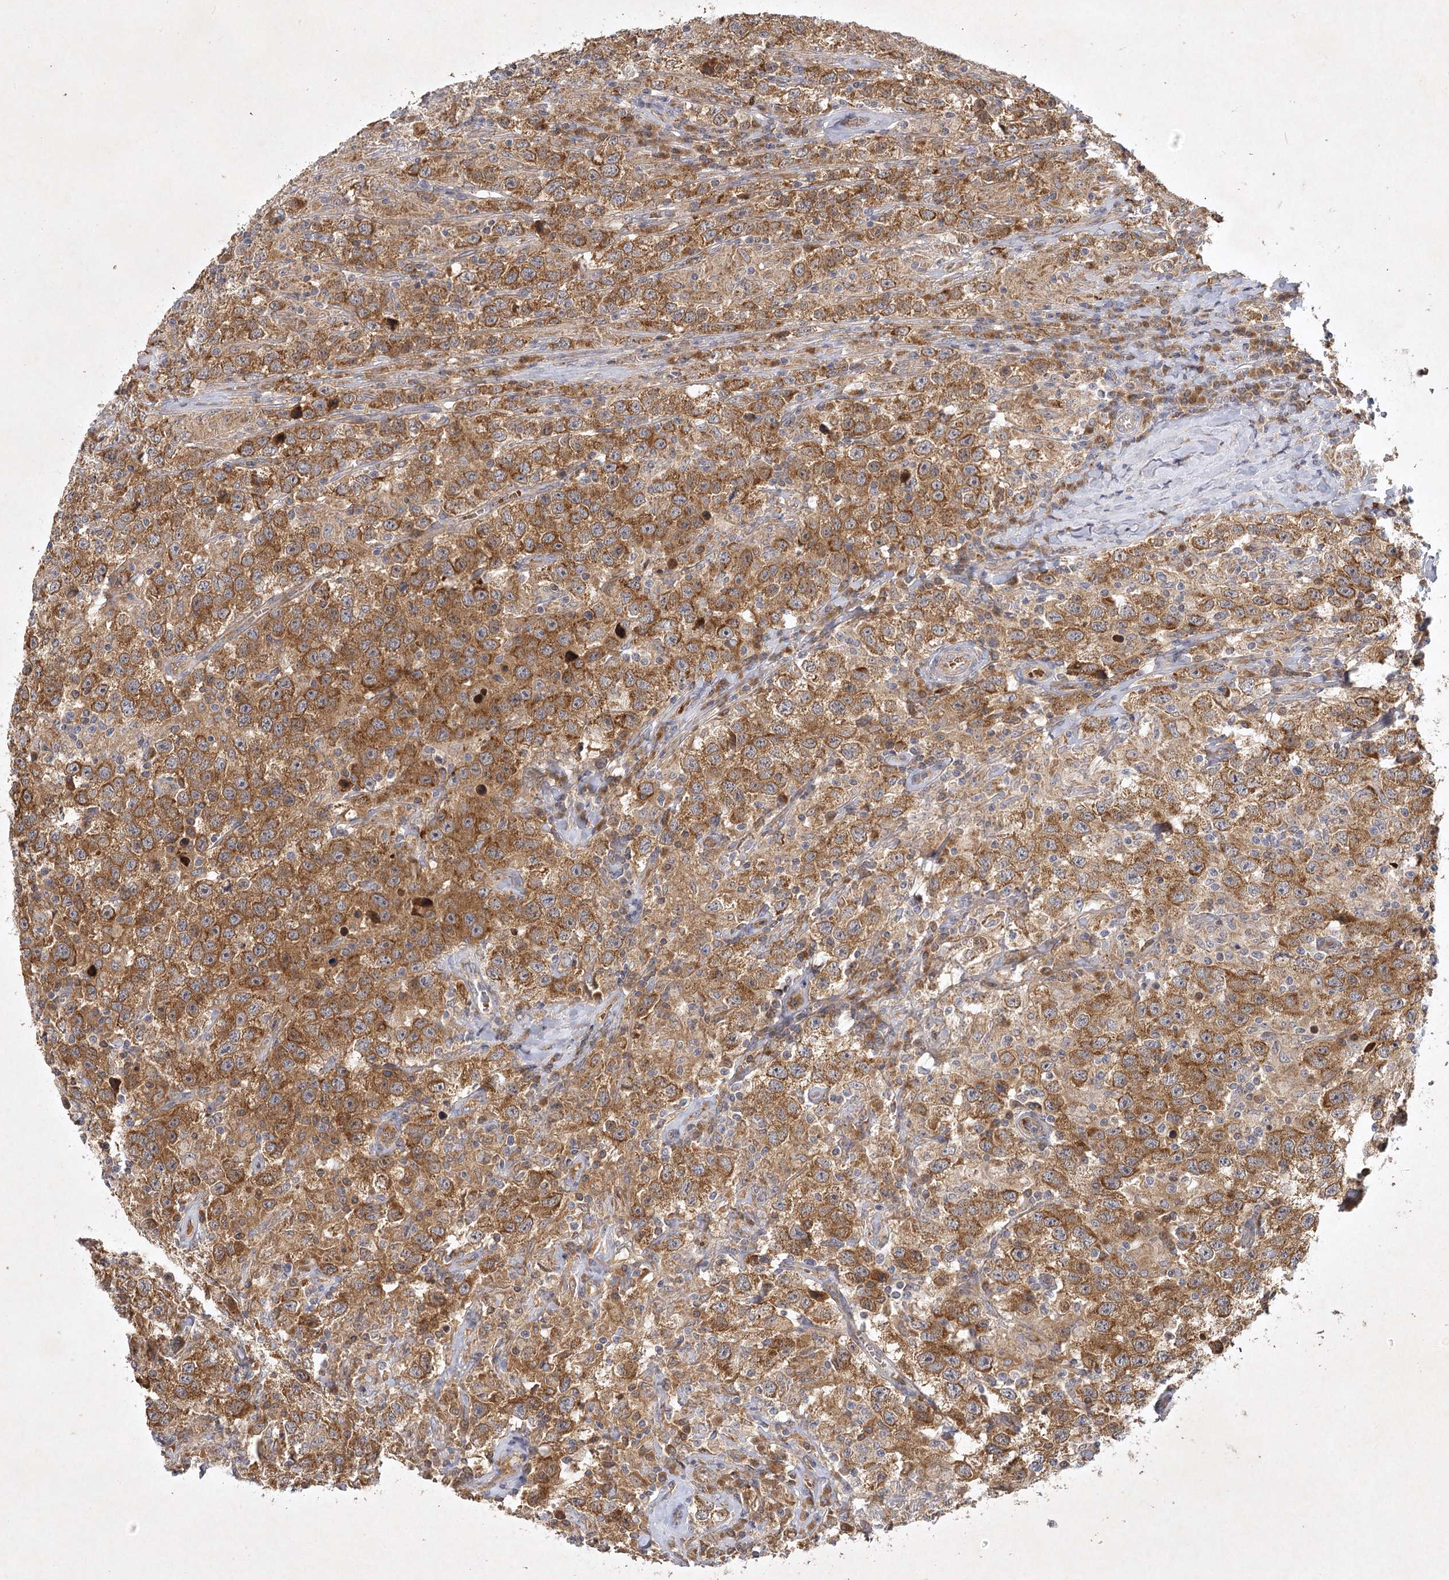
{"staining": {"intensity": "moderate", "quantity": ">75%", "location": "cytoplasmic/membranous"}, "tissue": "testis cancer", "cell_type": "Tumor cells", "image_type": "cancer", "snomed": [{"axis": "morphology", "description": "Seminoma, NOS"}, {"axis": "topography", "description": "Testis"}], "caption": "The immunohistochemical stain labels moderate cytoplasmic/membranous staining in tumor cells of testis cancer tissue. Nuclei are stained in blue.", "gene": "PYROXD2", "patient": {"sex": "male", "age": 41}}